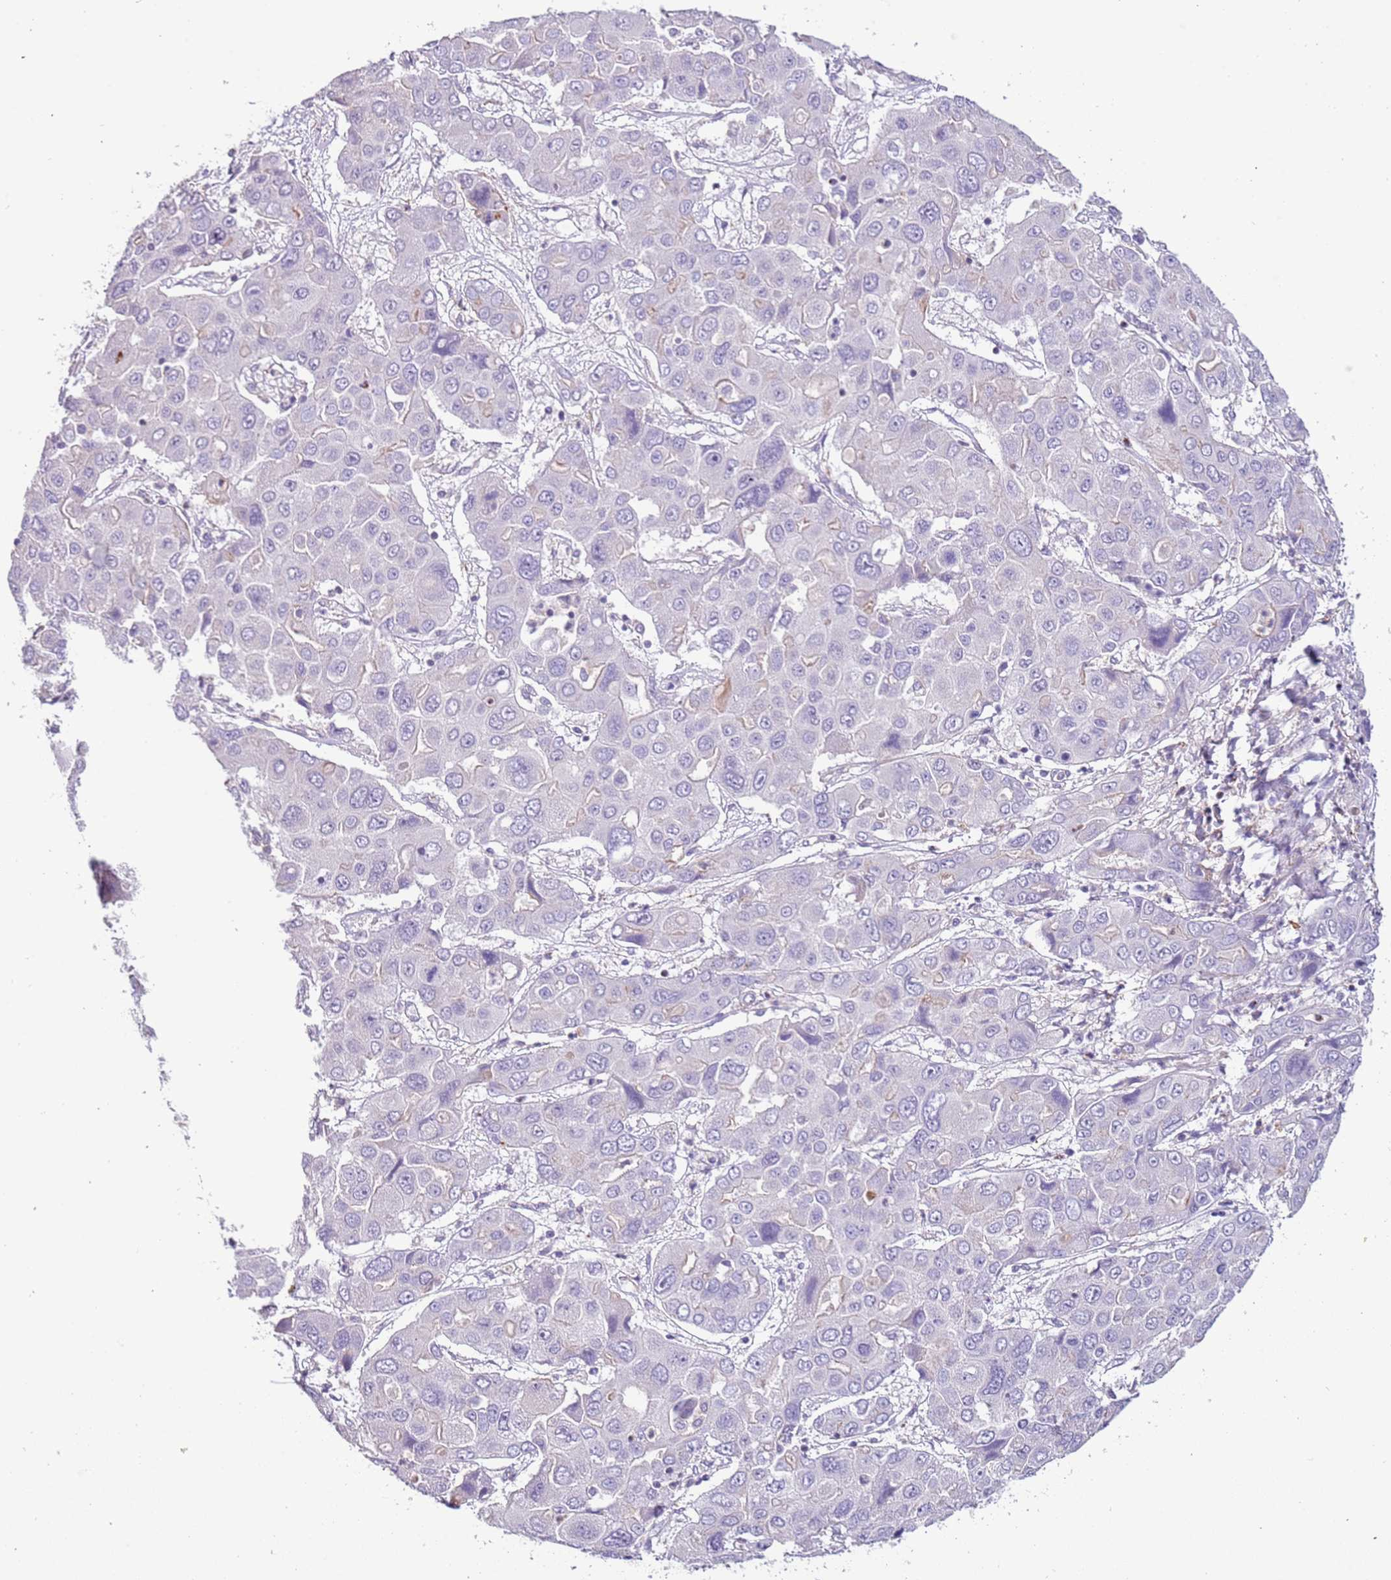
{"staining": {"intensity": "negative", "quantity": "none", "location": "none"}, "tissue": "liver cancer", "cell_type": "Tumor cells", "image_type": "cancer", "snomed": [{"axis": "morphology", "description": "Cholangiocarcinoma"}, {"axis": "topography", "description": "Liver"}], "caption": "There is no significant positivity in tumor cells of liver cancer.", "gene": "PCGF2", "patient": {"sex": "male", "age": 67}}